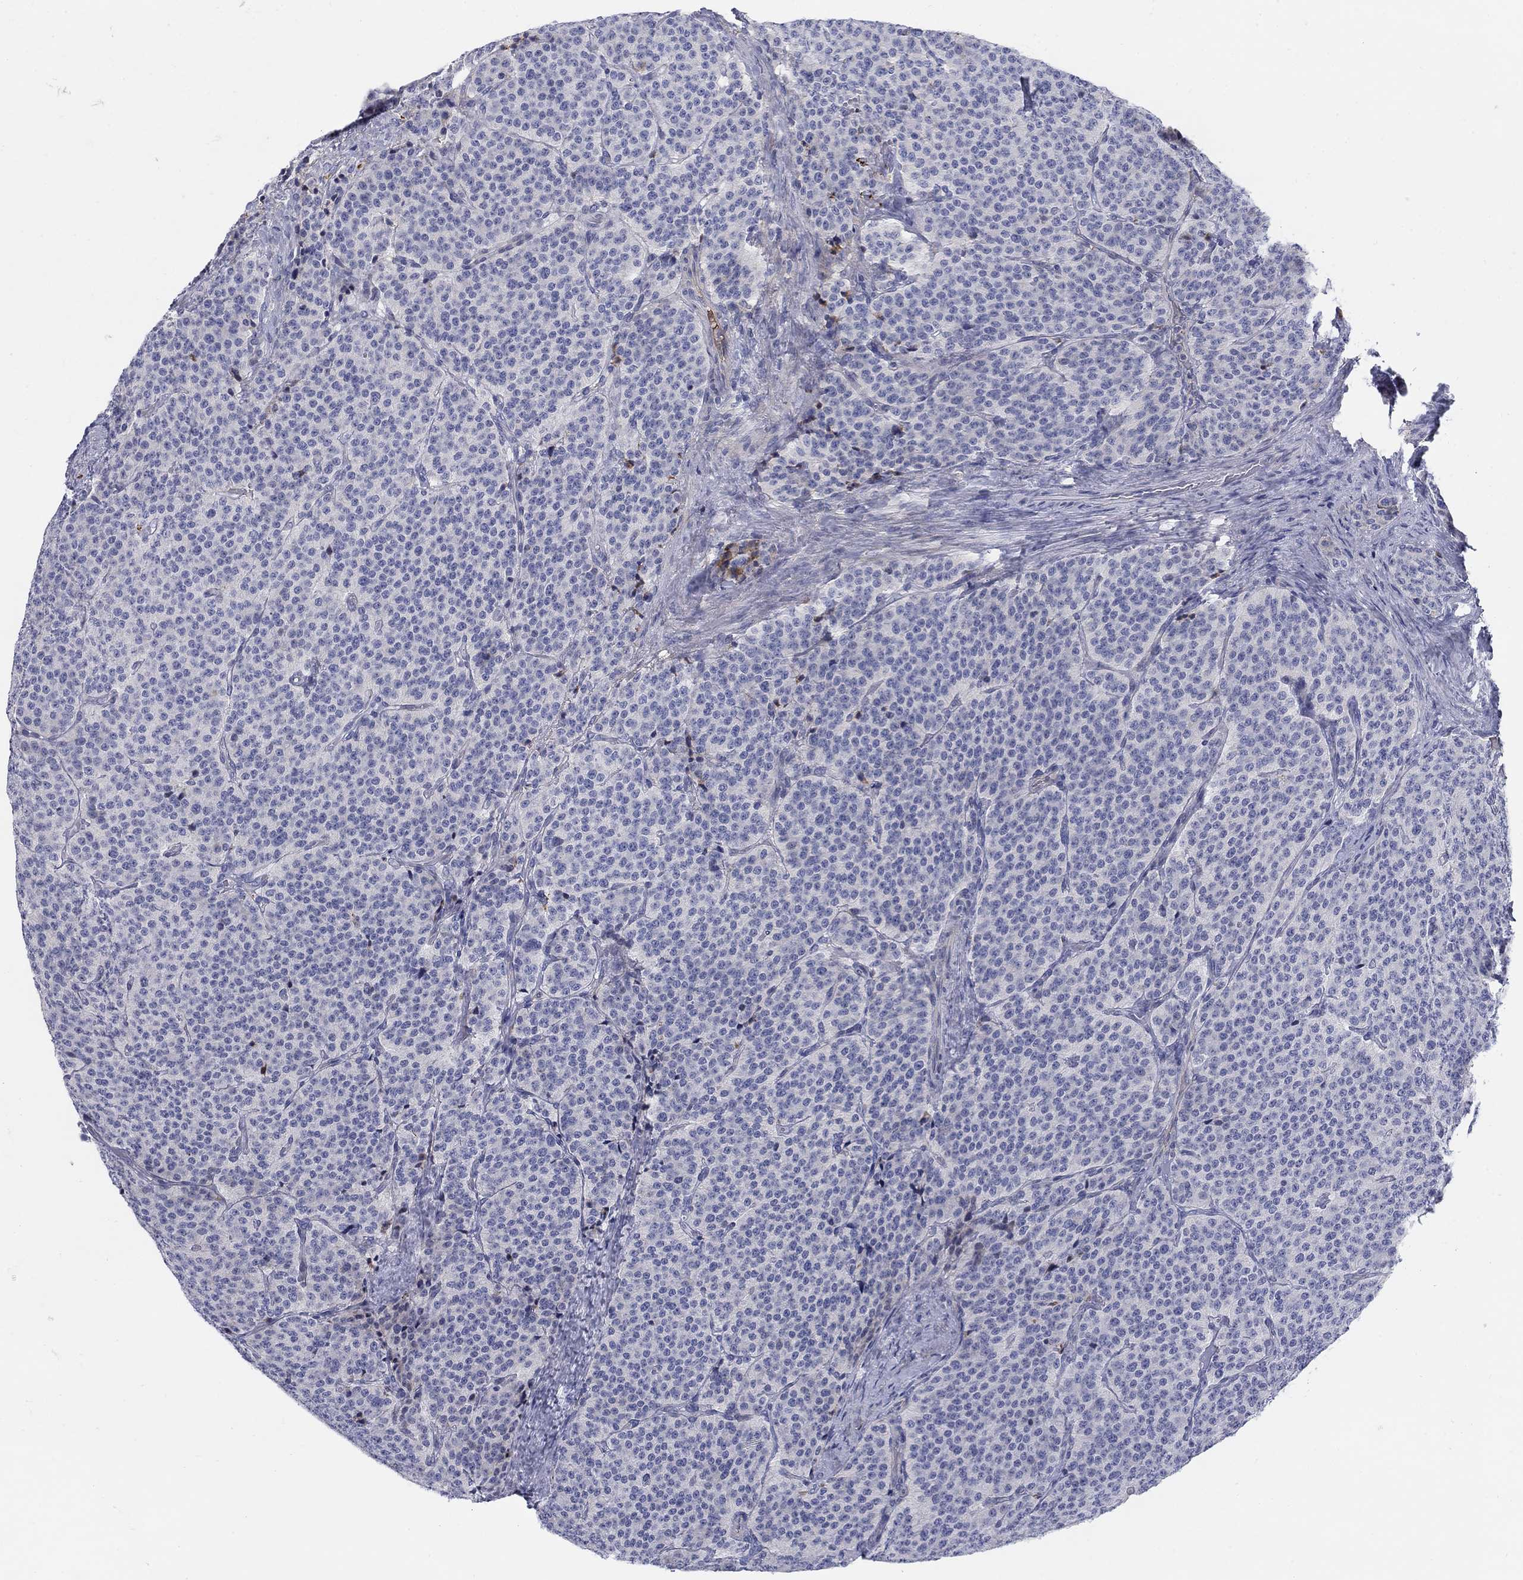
{"staining": {"intensity": "negative", "quantity": "none", "location": "none"}, "tissue": "carcinoid", "cell_type": "Tumor cells", "image_type": "cancer", "snomed": [{"axis": "morphology", "description": "Carcinoid, malignant, NOS"}, {"axis": "topography", "description": "Small intestine"}], "caption": "Malignant carcinoid was stained to show a protein in brown. There is no significant expression in tumor cells.", "gene": "HEATR4", "patient": {"sex": "female", "age": 58}}